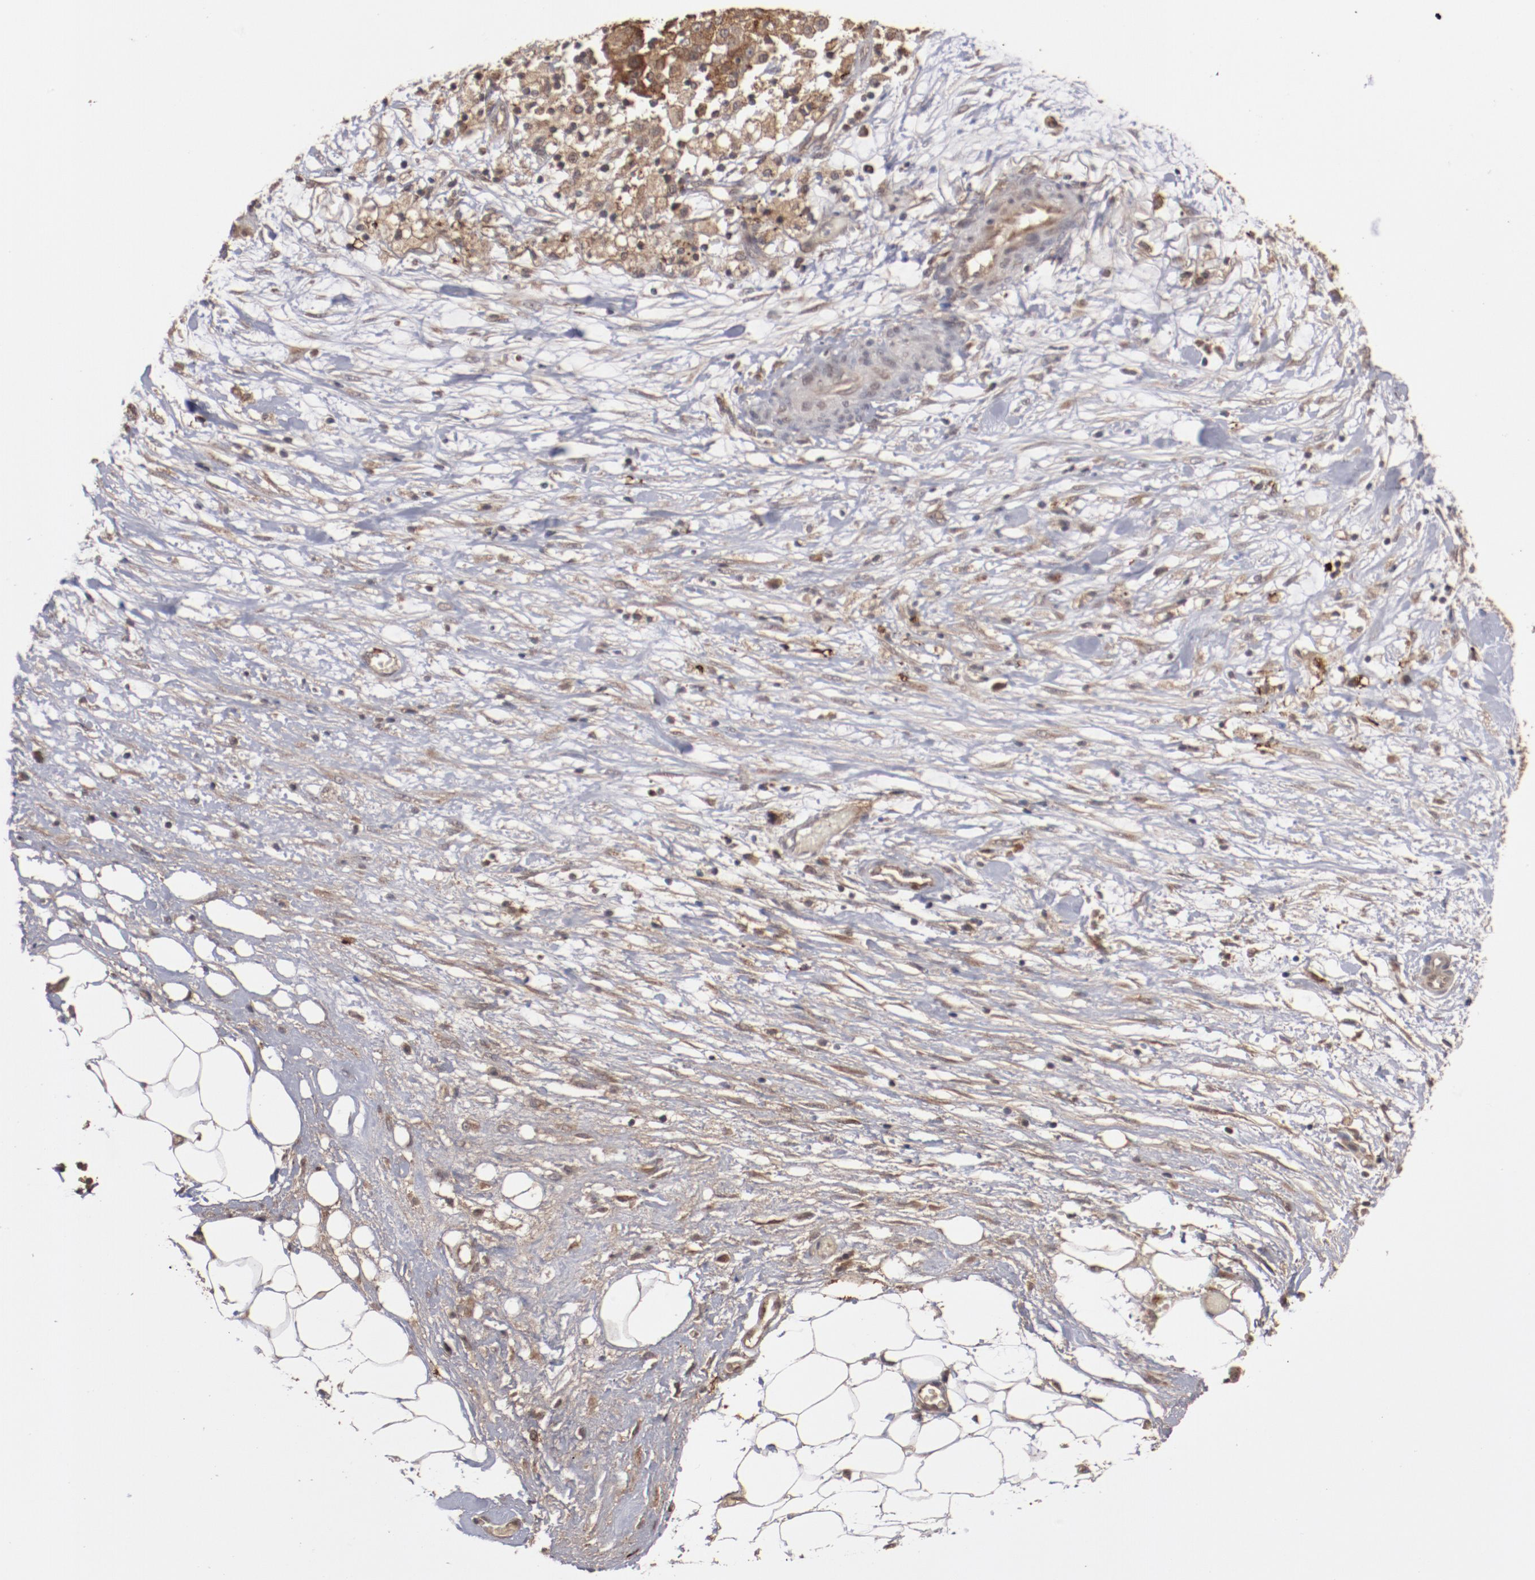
{"staining": {"intensity": "moderate", "quantity": ">75%", "location": "cytoplasmic/membranous"}, "tissue": "ovarian cancer", "cell_type": "Tumor cells", "image_type": "cancer", "snomed": [{"axis": "morphology", "description": "Carcinoma, endometroid"}, {"axis": "topography", "description": "Ovary"}], "caption": "About >75% of tumor cells in endometroid carcinoma (ovarian) show moderate cytoplasmic/membranous protein positivity as visualized by brown immunohistochemical staining.", "gene": "TENM1", "patient": {"sex": "female", "age": 42}}